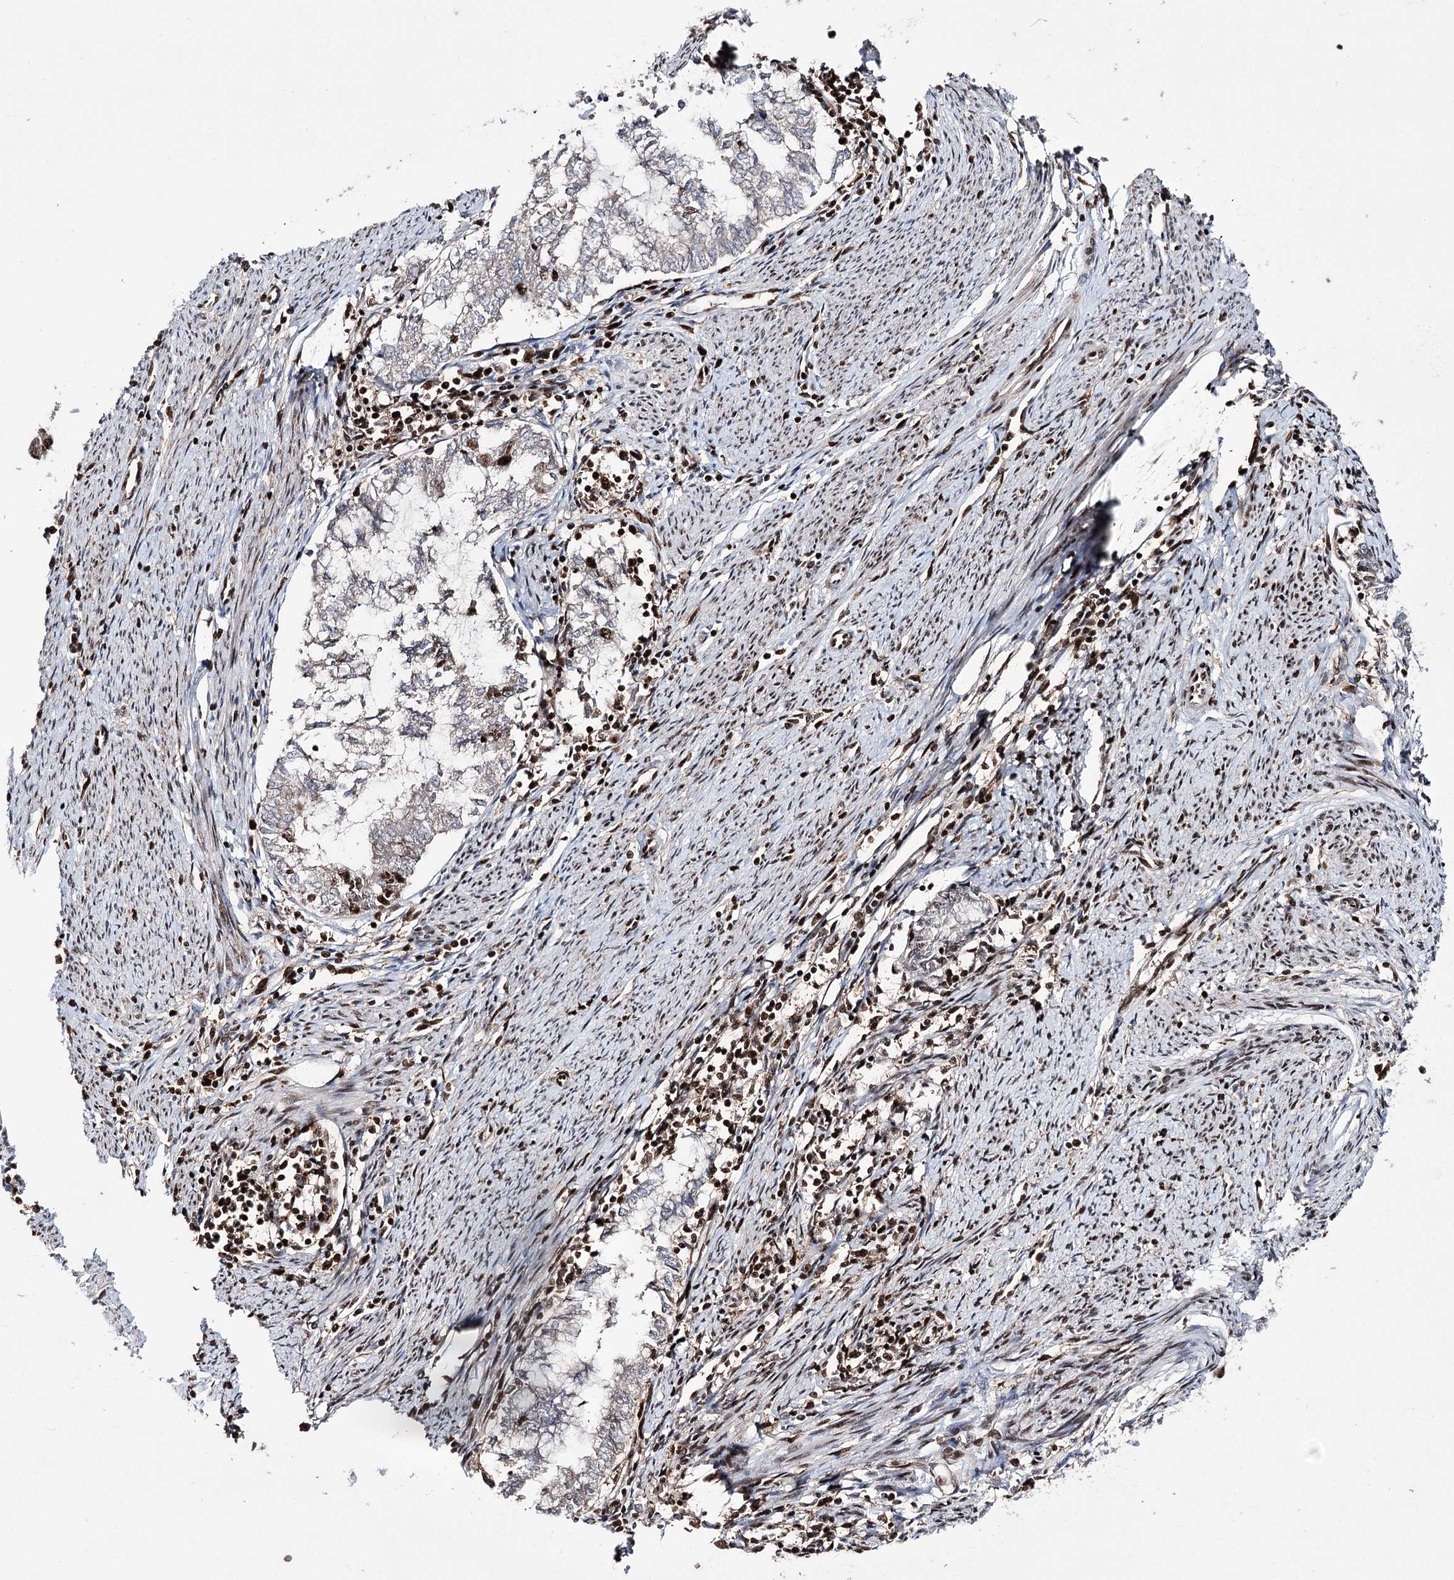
{"staining": {"intensity": "negative", "quantity": "none", "location": "none"}, "tissue": "endometrial cancer", "cell_type": "Tumor cells", "image_type": "cancer", "snomed": [{"axis": "morphology", "description": "Adenocarcinoma, NOS"}, {"axis": "topography", "description": "Endometrium"}], "caption": "Adenocarcinoma (endometrial) was stained to show a protein in brown. There is no significant positivity in tumor cells.", "gene": "PRPF40A", "patient": {"sex": "female", "age": 79}}